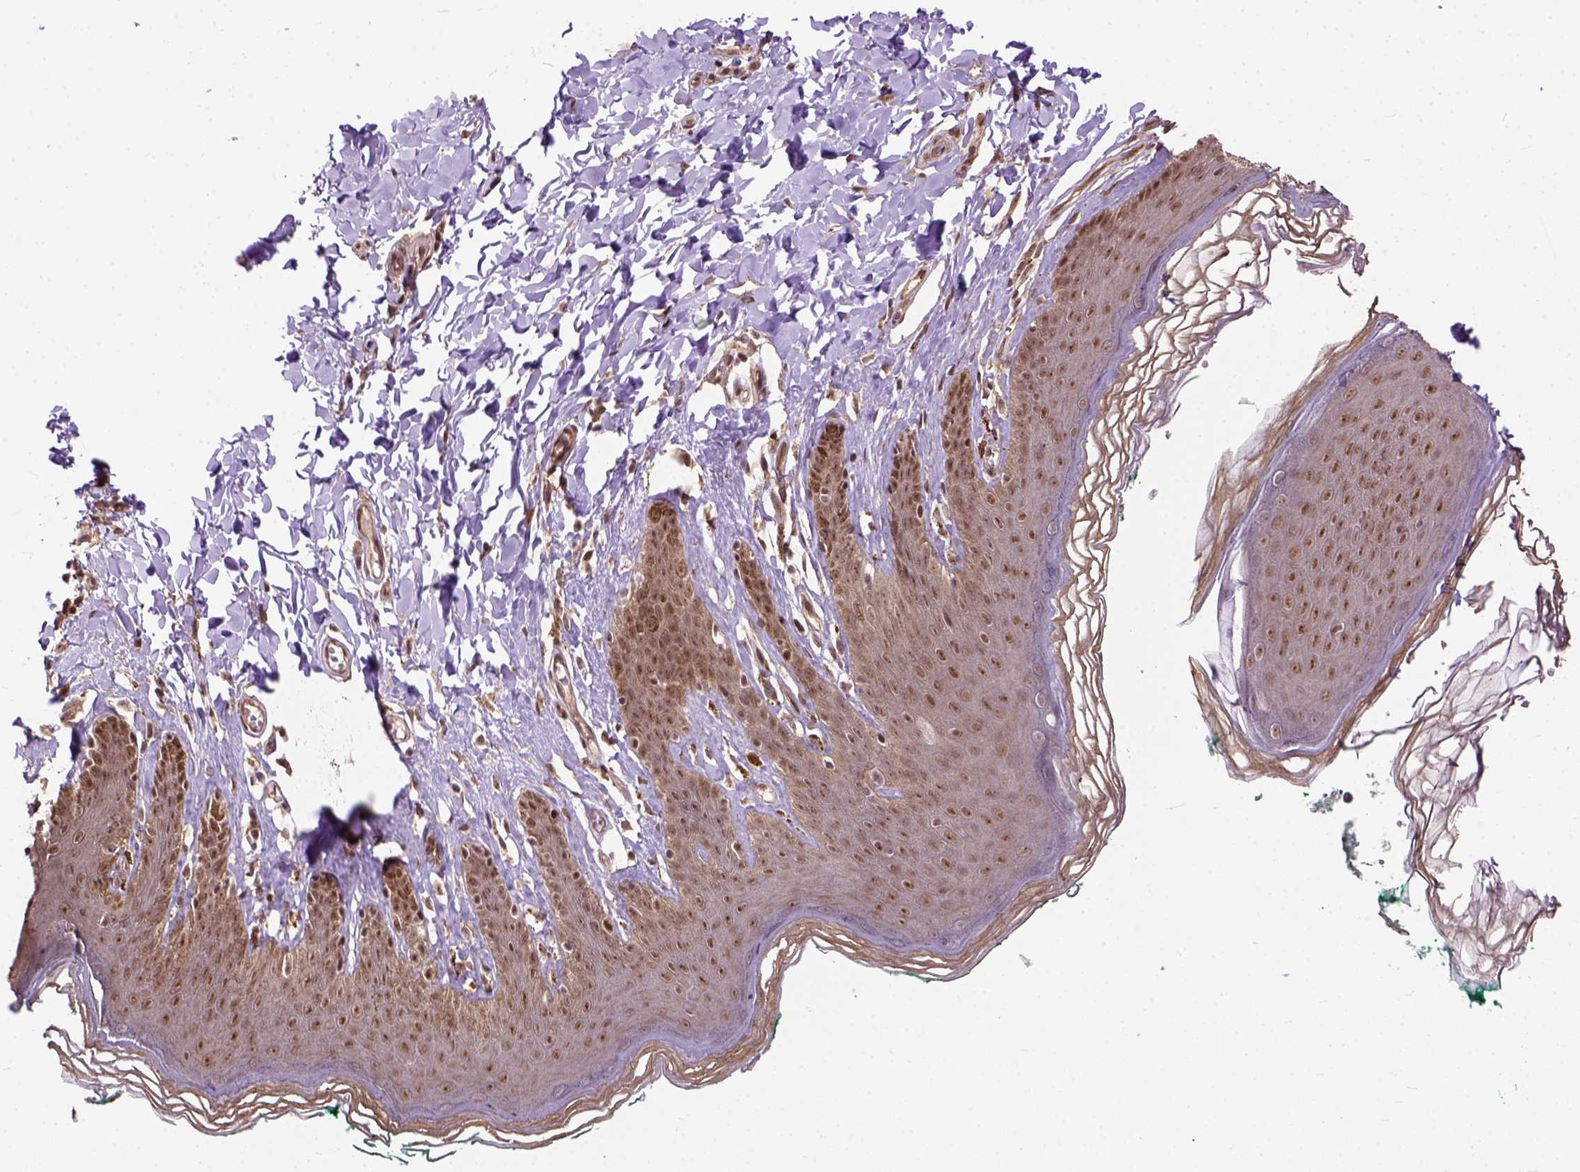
{"staining": {"intensity": "strong", "quantity": ">75%", "location": "nuclear"}, "tissue": "skin", "cell_type": "Epidermal cells", "image_type": "normal", "snomed": [{"axis": "morphology", "description": "Normal tissue, NOS"}, {"axis": "topography", "description": "Vulva"}, {"axis": "topography", "description": "Peripheral nerve tissue"}], "caption": "DAB immunohistochemical staining of normal skin exhibits strong nuclear protein positivity in about >75% of epidermal cells.", "gene": "ZNF630", "patient": {"sex": "female", "age": 66}}